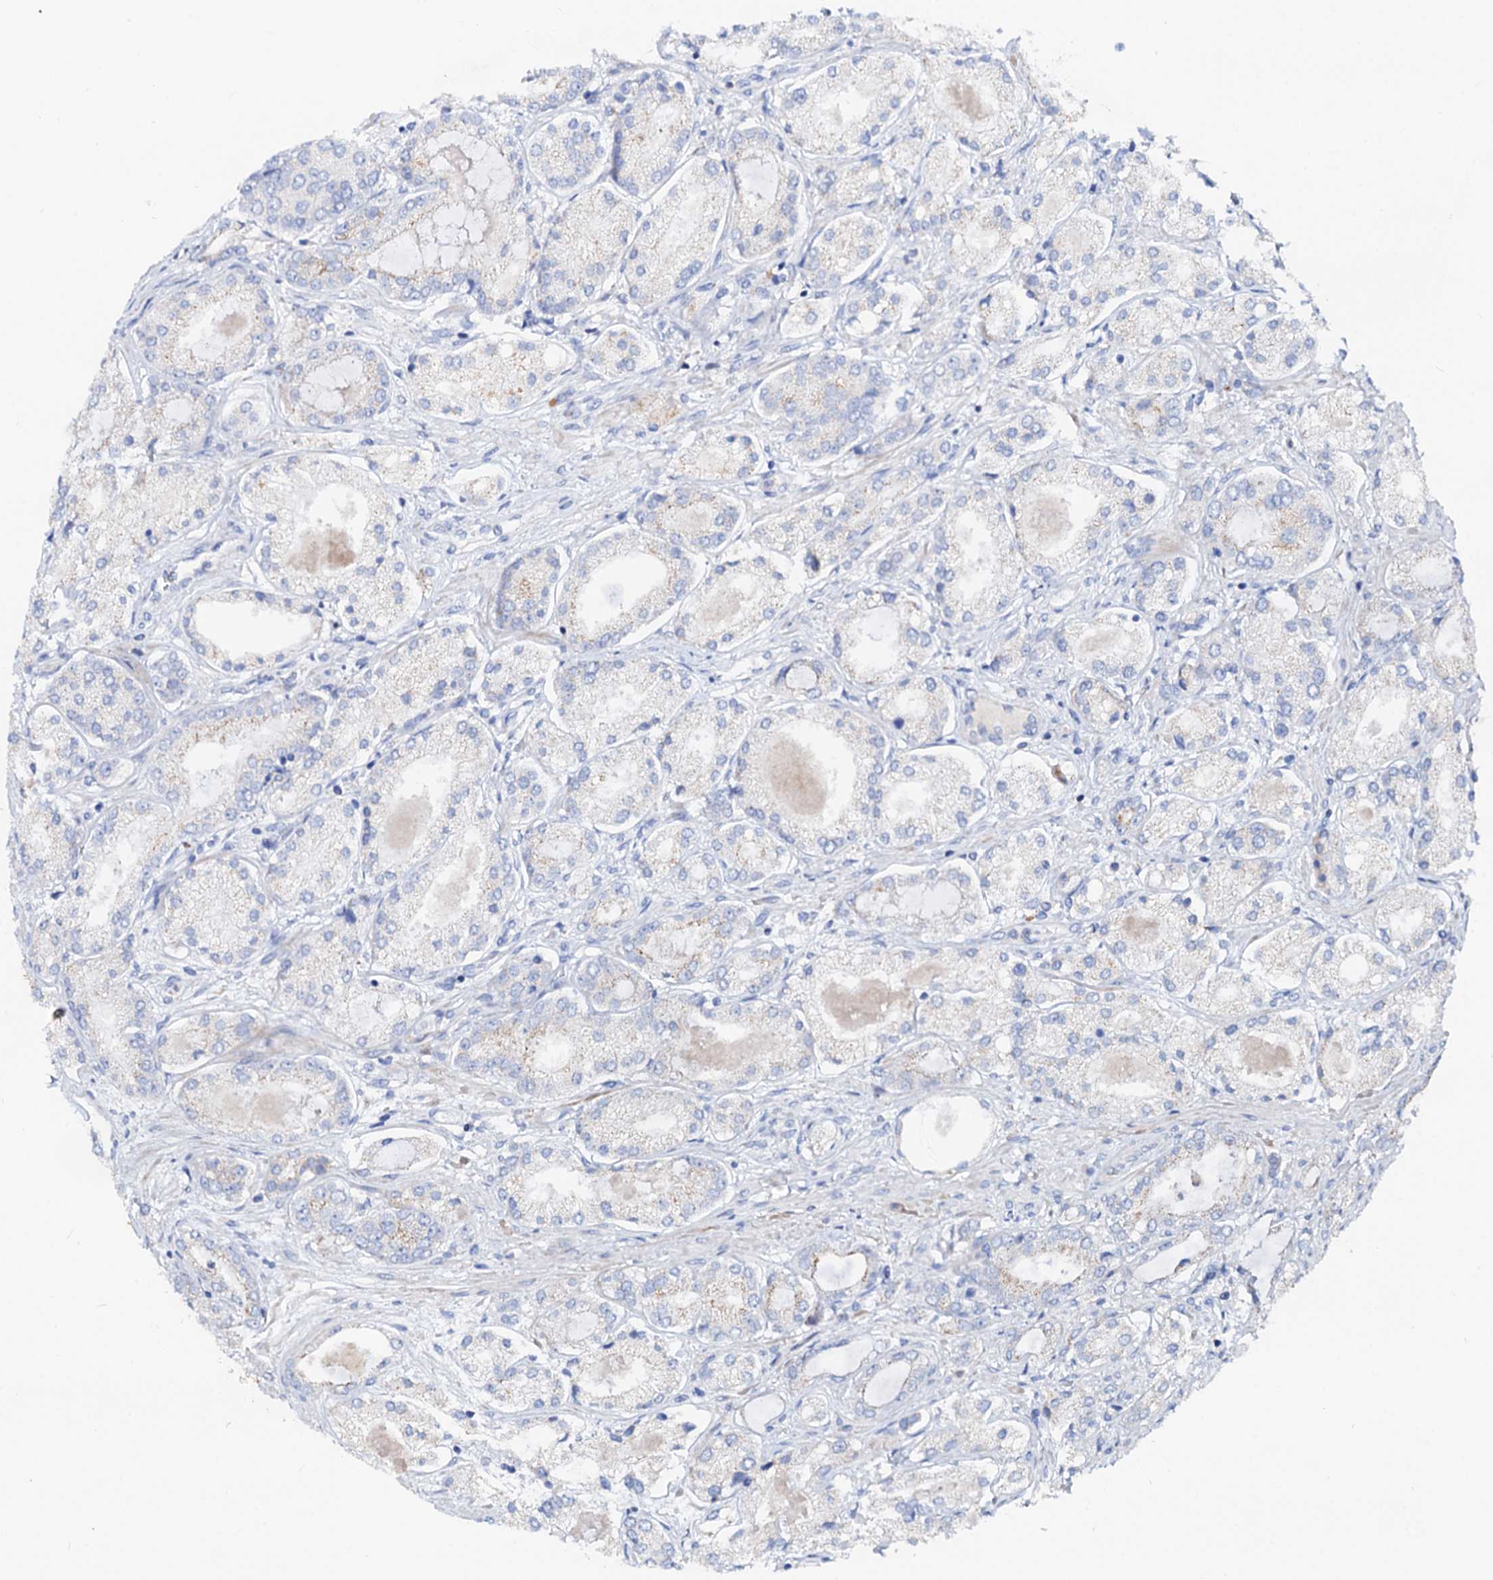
{"staining": {"intensity": "negative", "quantity": "none", "location": "none"}, "tissue": "prostate cancer", "cell_type": "Tumor cells", "image_type": "cancer", "snomed": [{"axis": "morphology", "description": "Adenocarcinoma, Low grade"}, {"axis": "topography", "description": "Prostate"}], "caption": "The micrograph demonstrates no staining of tumor cells in prostate cancer (low-grade adenocarcinoma). (Stains: DAB (3,3'-diaminobenzidine) immunohistochemistry with hematoxylin counter stain, Microscopy: brightfield microscopy at high magnification).", "gene": "SLC10A7", "patient": {"sex": "male", "age": 68}}